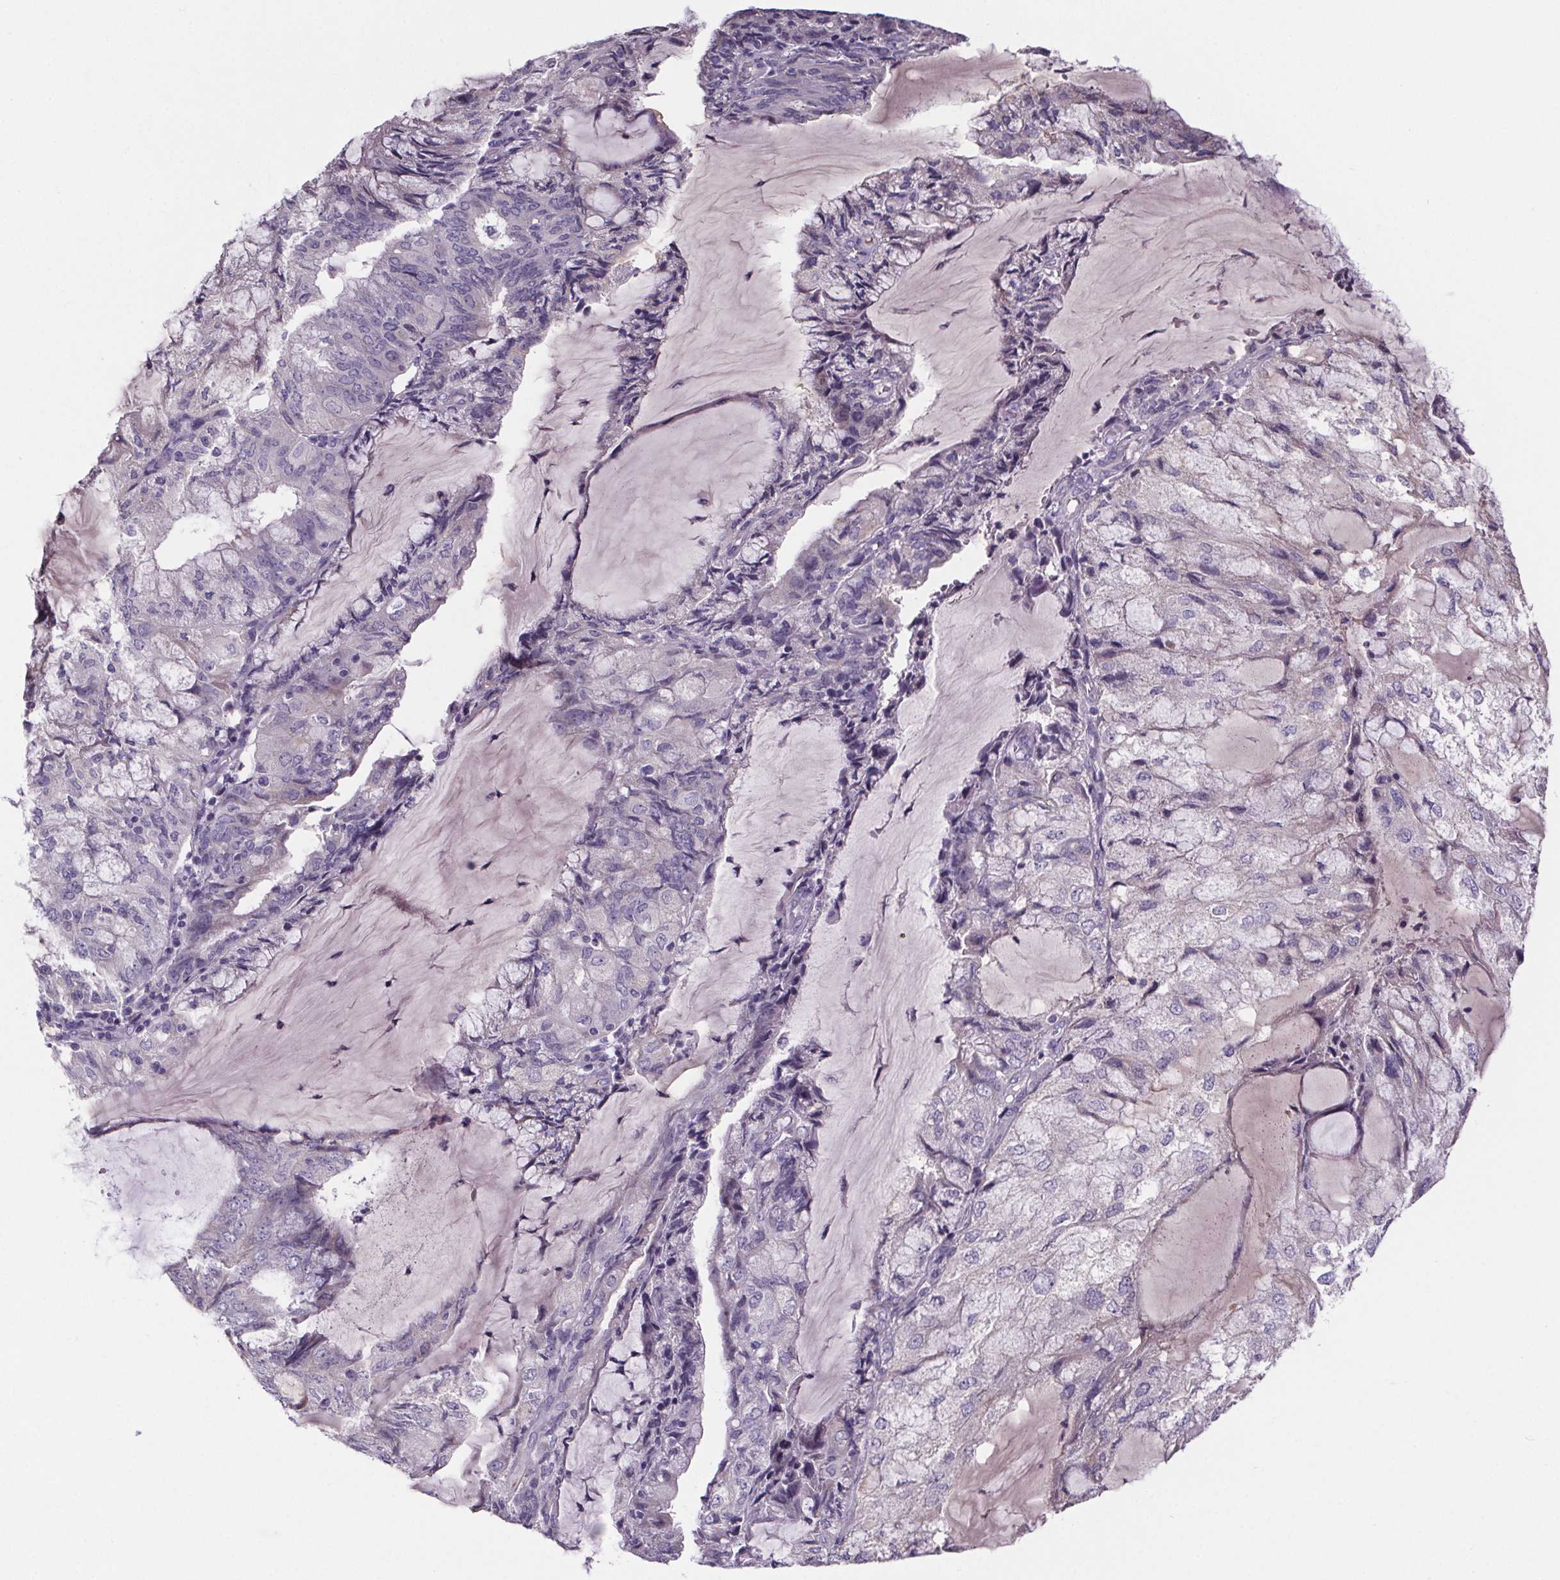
{"staining": {"intensity": "negative", "quantity": "none", "location": "none"}, "tissue": "endometrial cancer", "cell_type": "Tumor cells", "image_type": "cancer", "snomed": [{"axis": "morphology", "description": "Adenocarcinoma, NOS"}, {"axis": "topography", "description": "Endometrium"}], "caption": "IHC of human adenocarcinoma (endometrial) shows no positivity in tumor cells. (DAB IHC with hematoxylin counter stain).", "gene": "CUBN", "patient": {"sex": "female", "age": 81}}